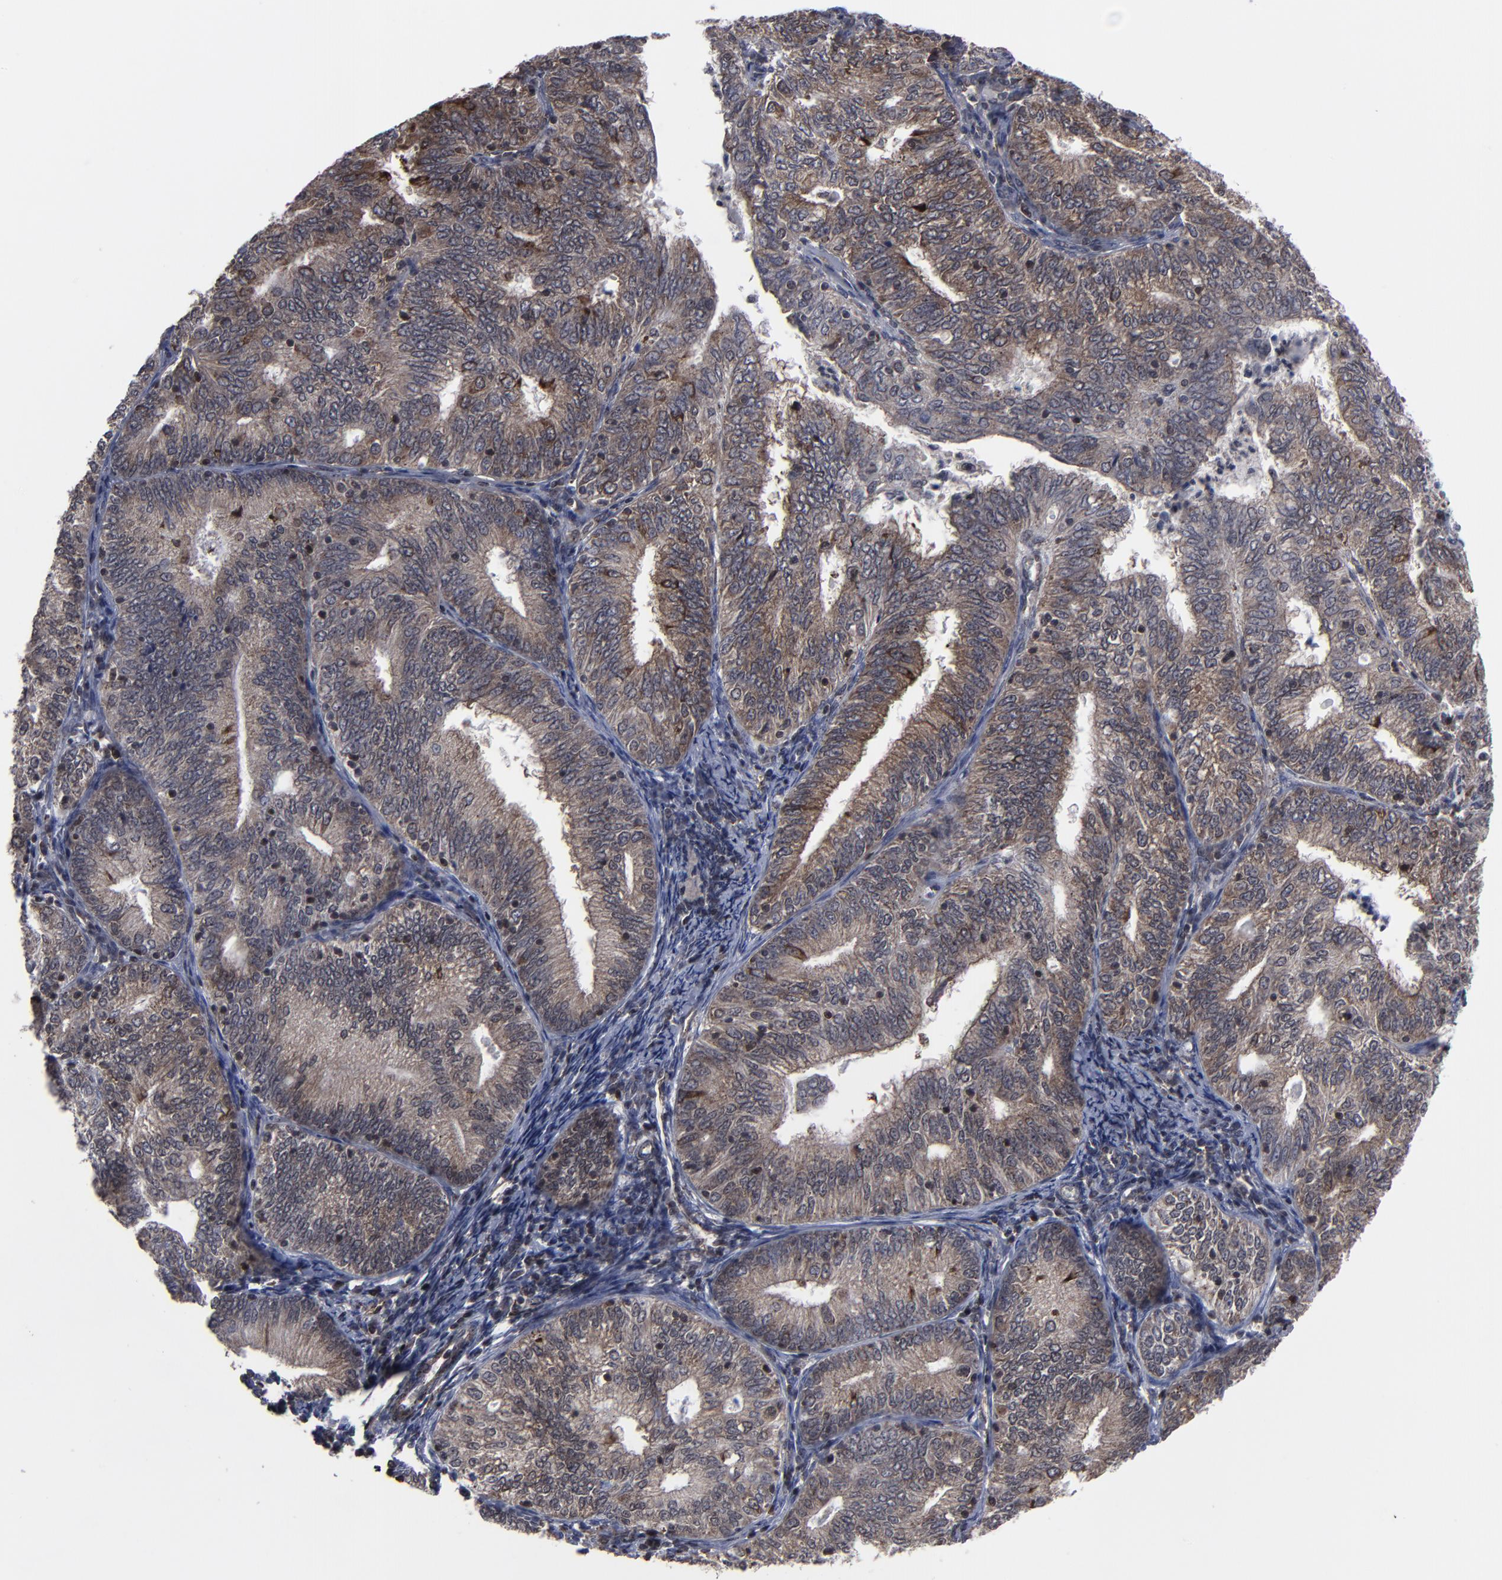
{"staining": {"intensity": "moderate", "quantity": ">75%", "location": "cytoplasmic/membranous"}, "tissue": "endometrial cancer", "cell_type": "Tumor cells", "image_type": "cancer", "snomed": [{"axis": "morphology", "description": "Adenocarcinoma, NOS"}, {"axis": "topography", "description": "Endometrium"}], "caption": "Immunohistochemistry of human adenocarcinoma (endometrial) reveals medium levels of moderate cytoplasmic/membranous expression in approximately >75% of tumor cells.", "gene": "KIAA2026", "patient": {"sex": "female", "age": 69}}